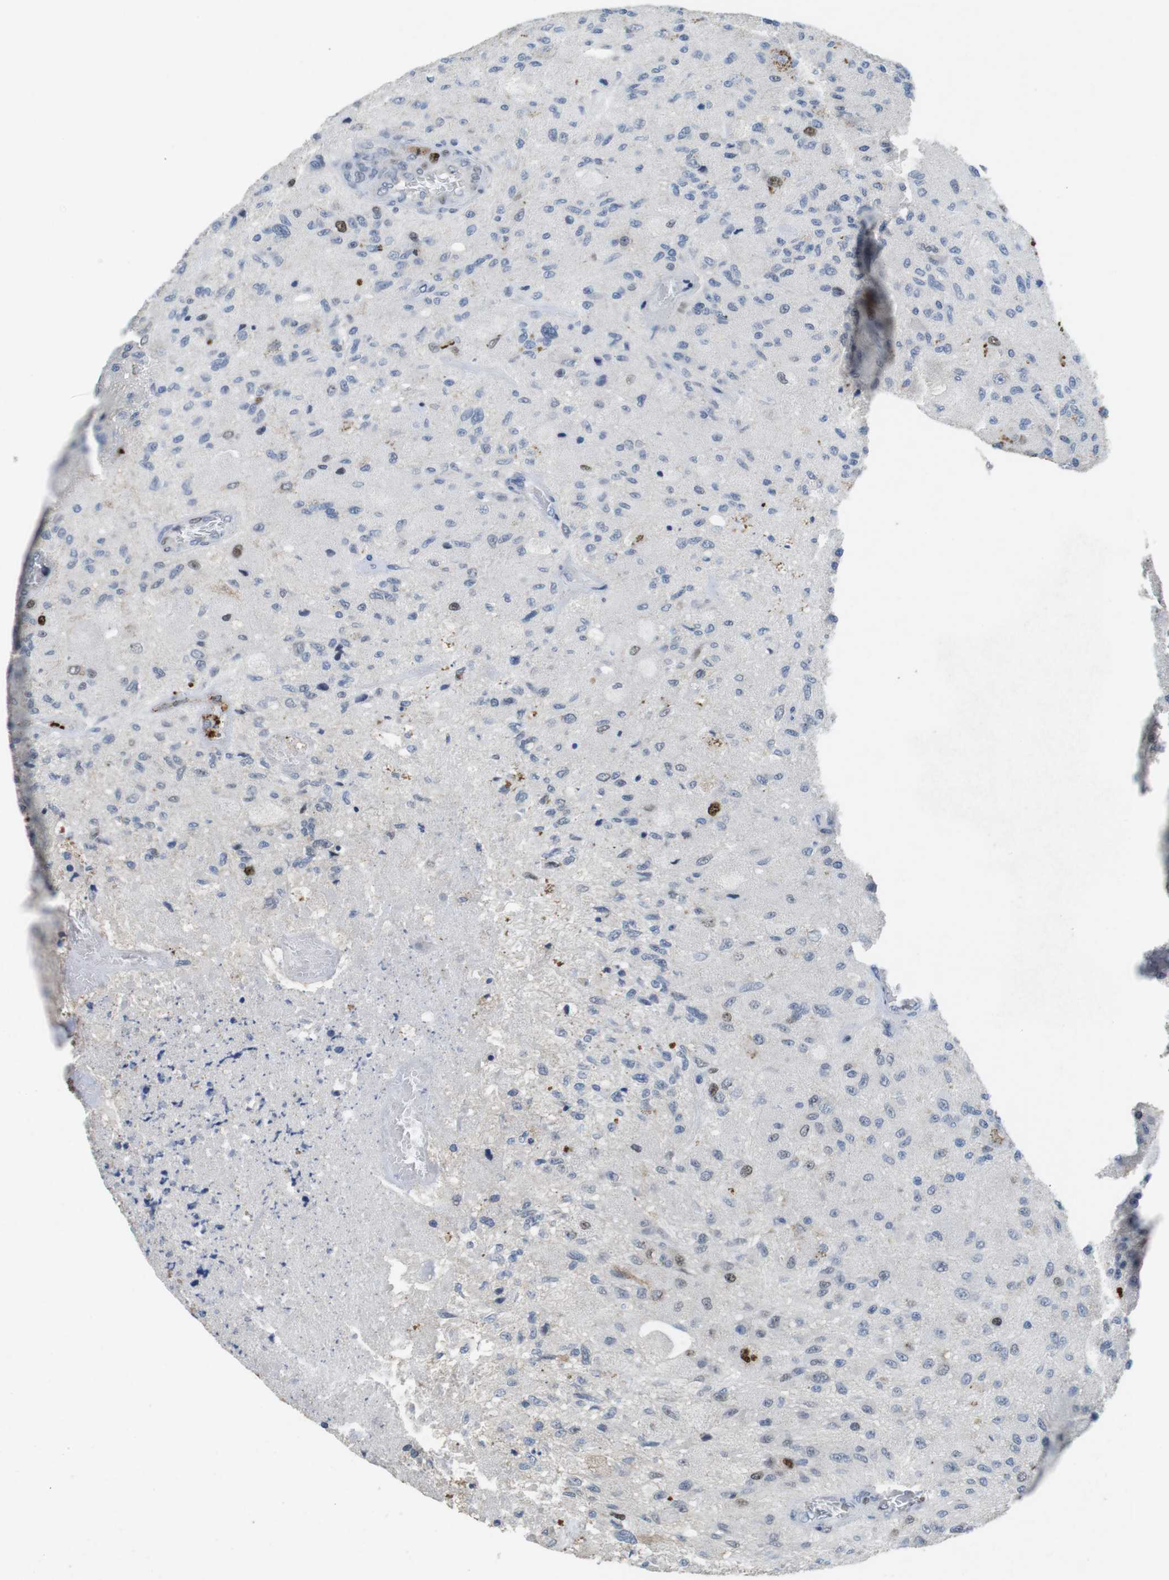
{"staining": {"intensity": "negative", "quantity": "none", "location": "none"}, "tissue": "glioma", "cell_type": "Tumor cells", "image_type": "cancer", "snomed": [{"axis": "morphology", "description": "Normal tissue, NOS"}, {"axis": "morphology", "description": "Glioma, malignant, High grade"}, {"axis": "topography", "description": "Cerebral cortex"}], "caption": "Tumor cells are negative for brown protein staining in glioma. The staining is performed using DAB brown chromogen with nuclei counter-stained in using hematoxylin.", "gene": "KPNA2", "patient": {"sex": "male", "age": 77}}